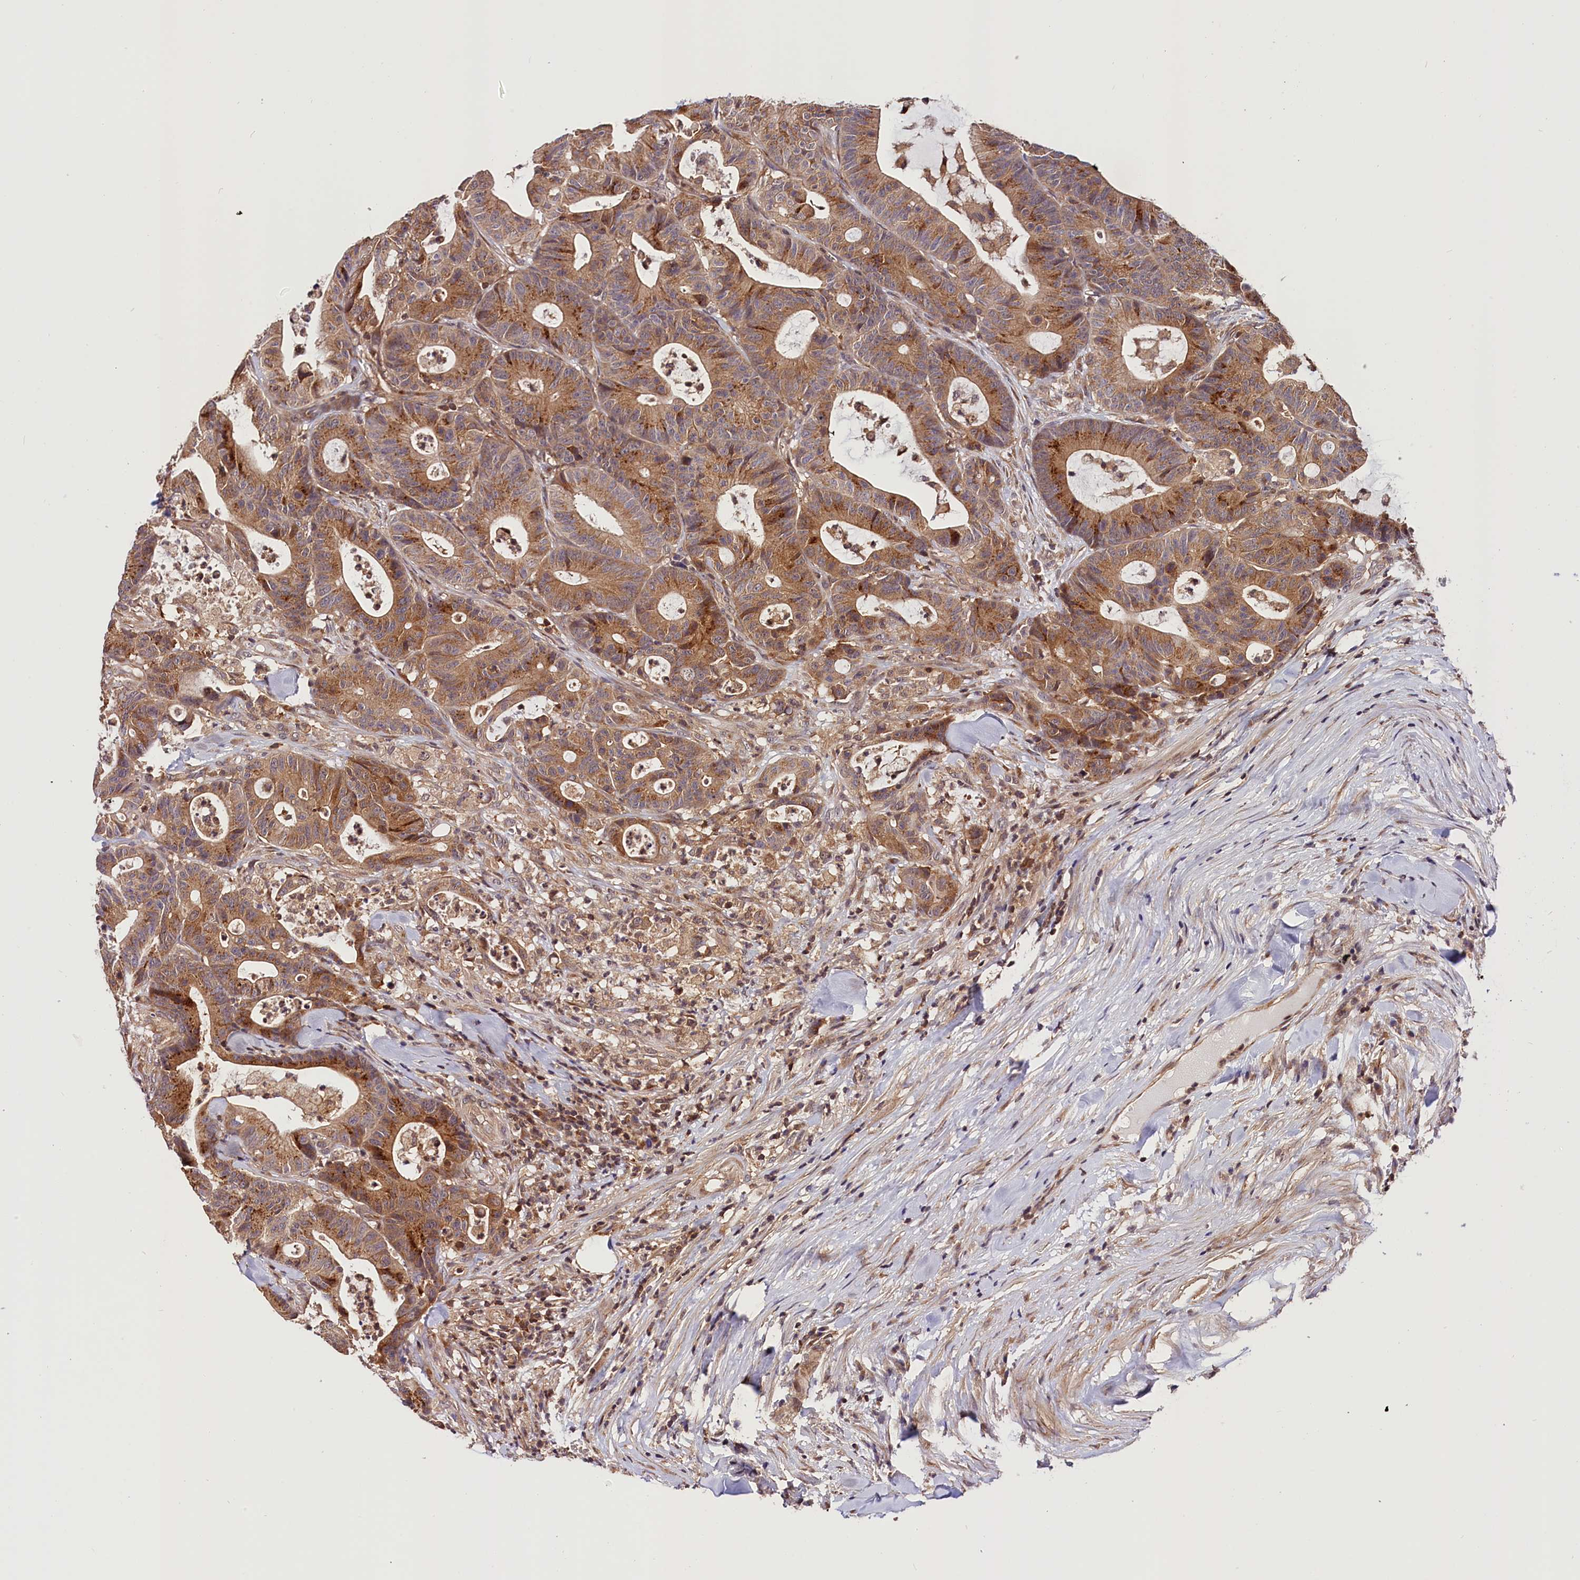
{"staining": {"intensity": "moderate", "quantity": ">75%", "location": "cytoplasmic/membranous"}, "tissue": "colorectal cancer", "cell_type": "Tumor cells", "image_type": "cancer", "snomed": [{"axis": "morphology", "description": "Adenocarcinoma, NOS"}, {"axis": "topography", "description": "Colon"}], "caption": "Immunohistochemistry (IHC) of human colorectal adenocarcinoma demonstrates medium levels of moderate cytoplasmic/membranous staining in approximately >75% of tumor cells. (IHC, brightfield microscopy, high magnification).", "gene": "CHORDC1", "patient": {"sex": "female", "age": 84}}